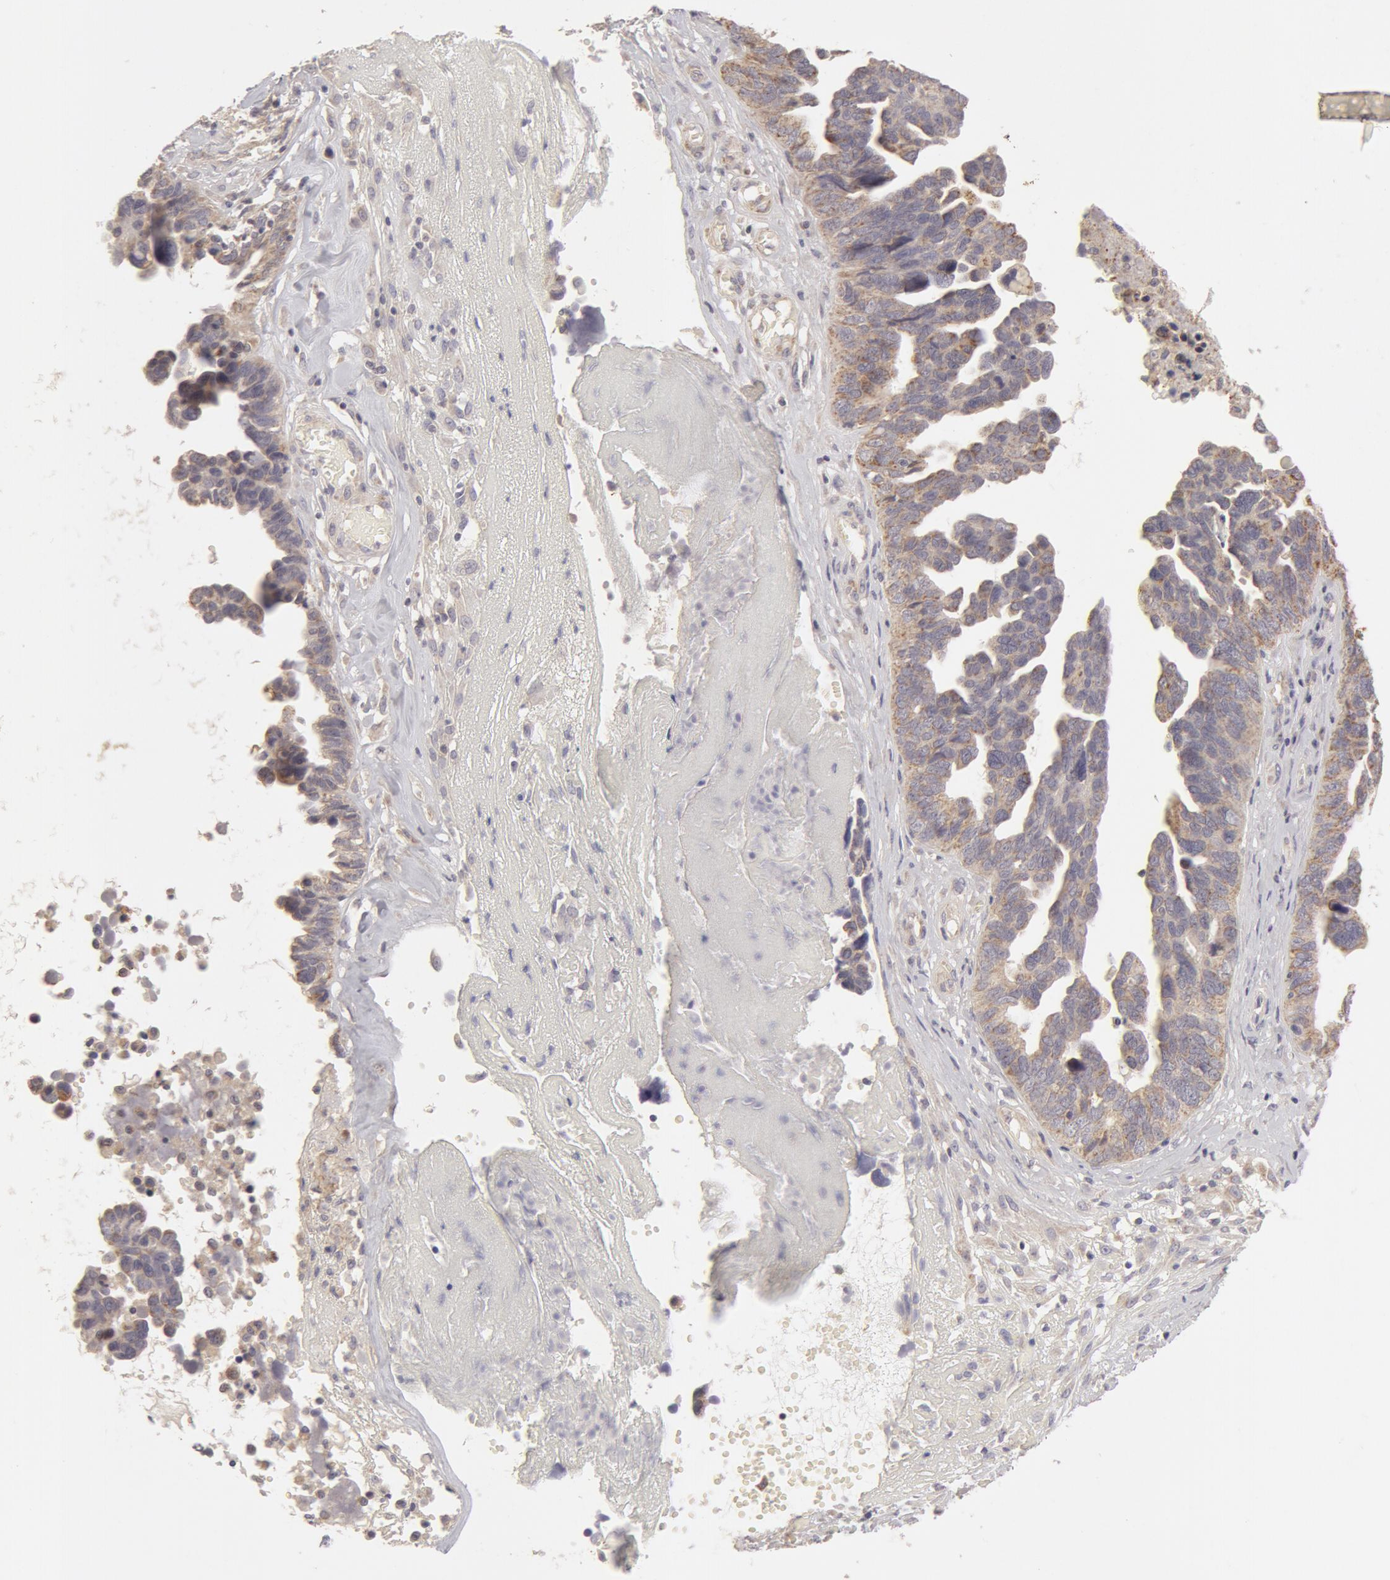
{"staining": {"intensity": "negative", "quantity": "none", "location": "none"}, "tissue": "ovarian cancer", "cell_type": "Tumor cells", "image_type": "cancer", "snomed": [{"axis": "morphology", "description": "Cystadenocarcinoma, serous, NOS"}, {"axis": "topography", "description": "Ovary"}], "caption": "An immunohistochemistry photomicrograph of ovarian cancer (serous cystadenocarcinoma) is shown. There is no staining in tumor cells of ovarian cancer (serous cystadenocarcinoma).", "gene": "ADPRH", "patient": {"sex": "female", "age": 64}}